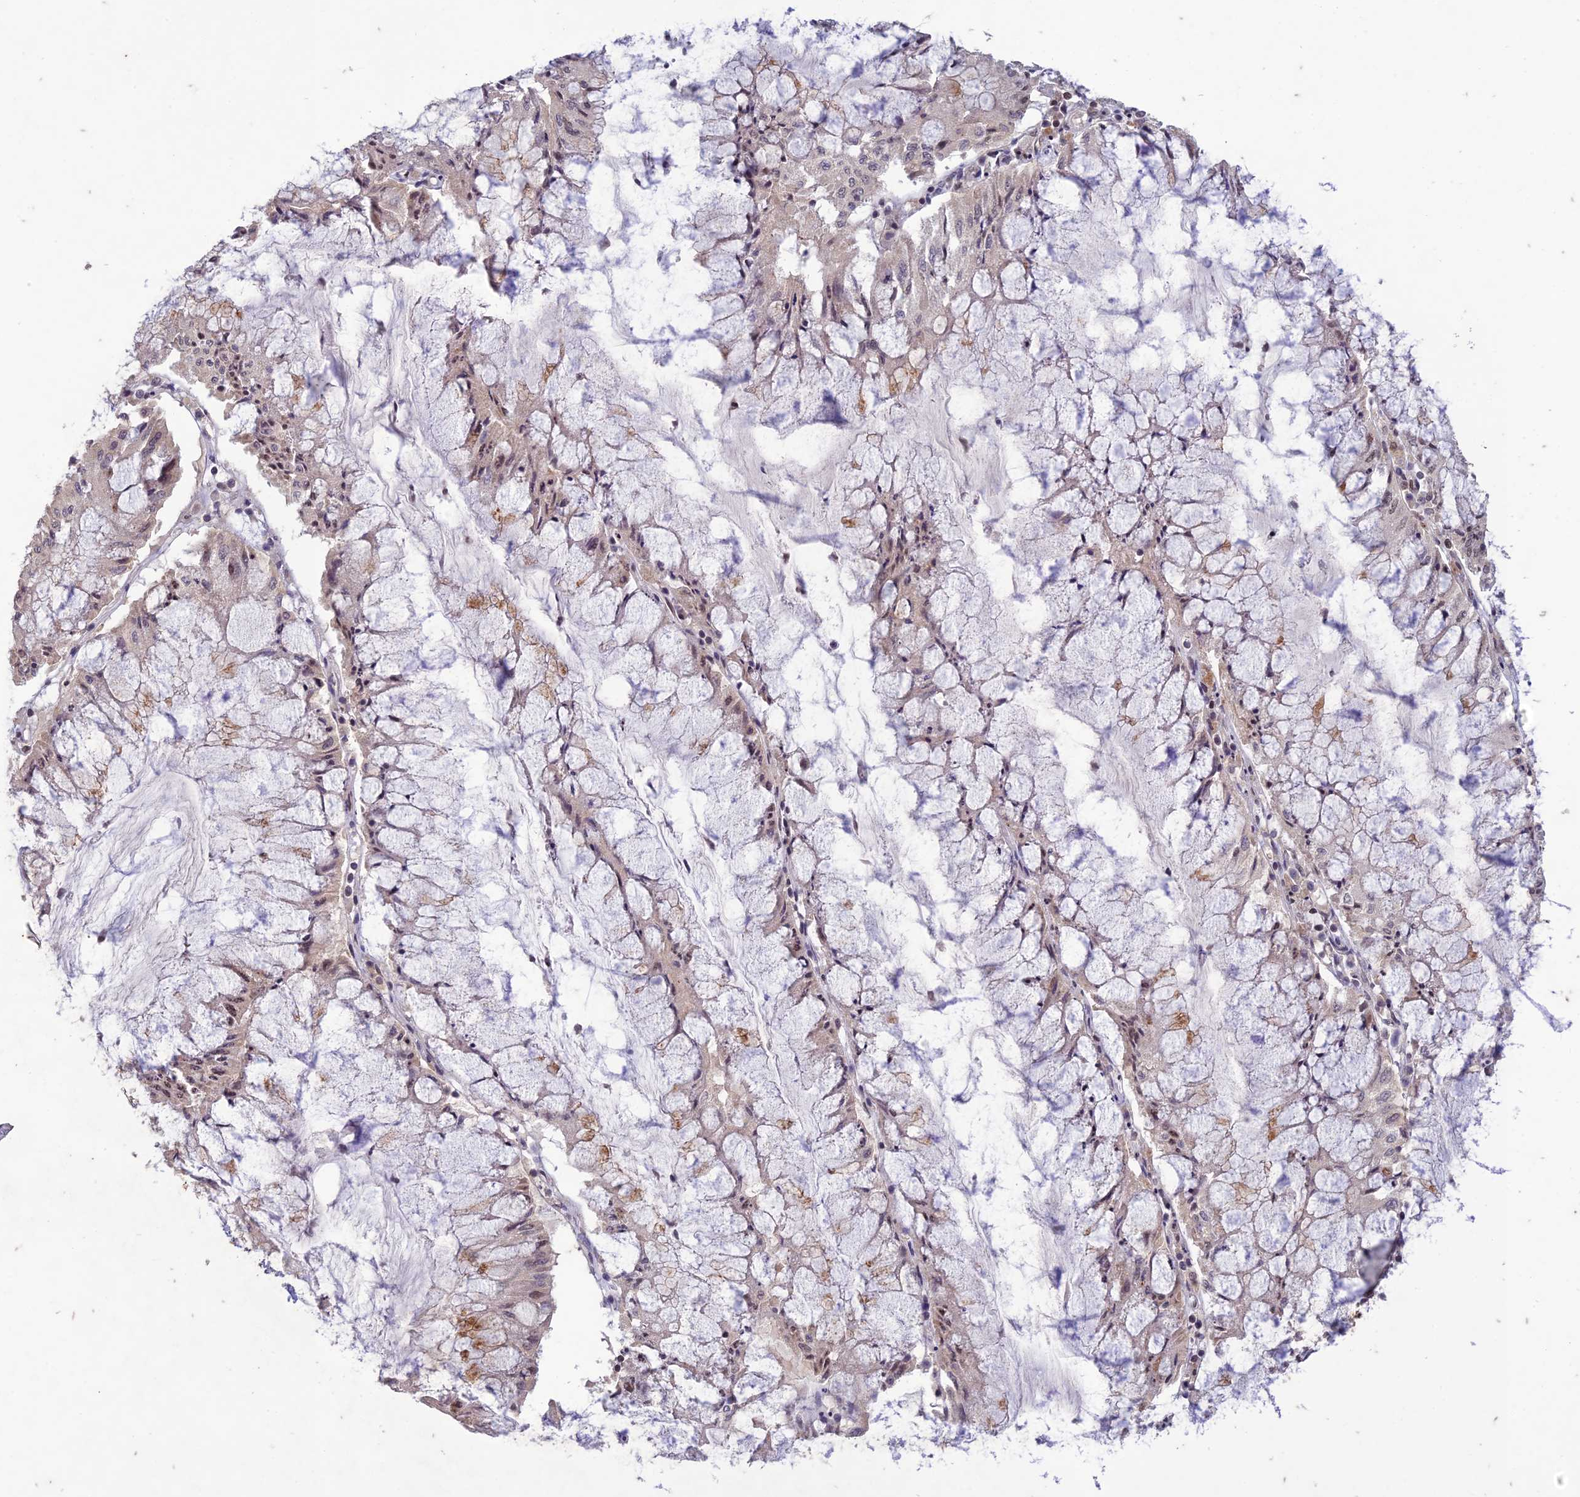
{"staining": {"intensity": "weak", "quantity": "25%-75%", "location": "nuclear"}, "tissue": "pancreatic cancer", "cell_type": "Tumor cells", "image_type": "cancer", "snomed": [{"axis": "morphology", "description": "Adenocarcinoma, NOS"}, {"axis": "topography", "description": "Pancreas"}], "caption": "Pancreatic cancer (adenocarcinoma) was stained to show a protein in brown. There is low levels of weak nuclear staining in approximately 25%-75% of tumor cells.", "gene": "POP4", "patient": {"sex": "female", "age": 50}}